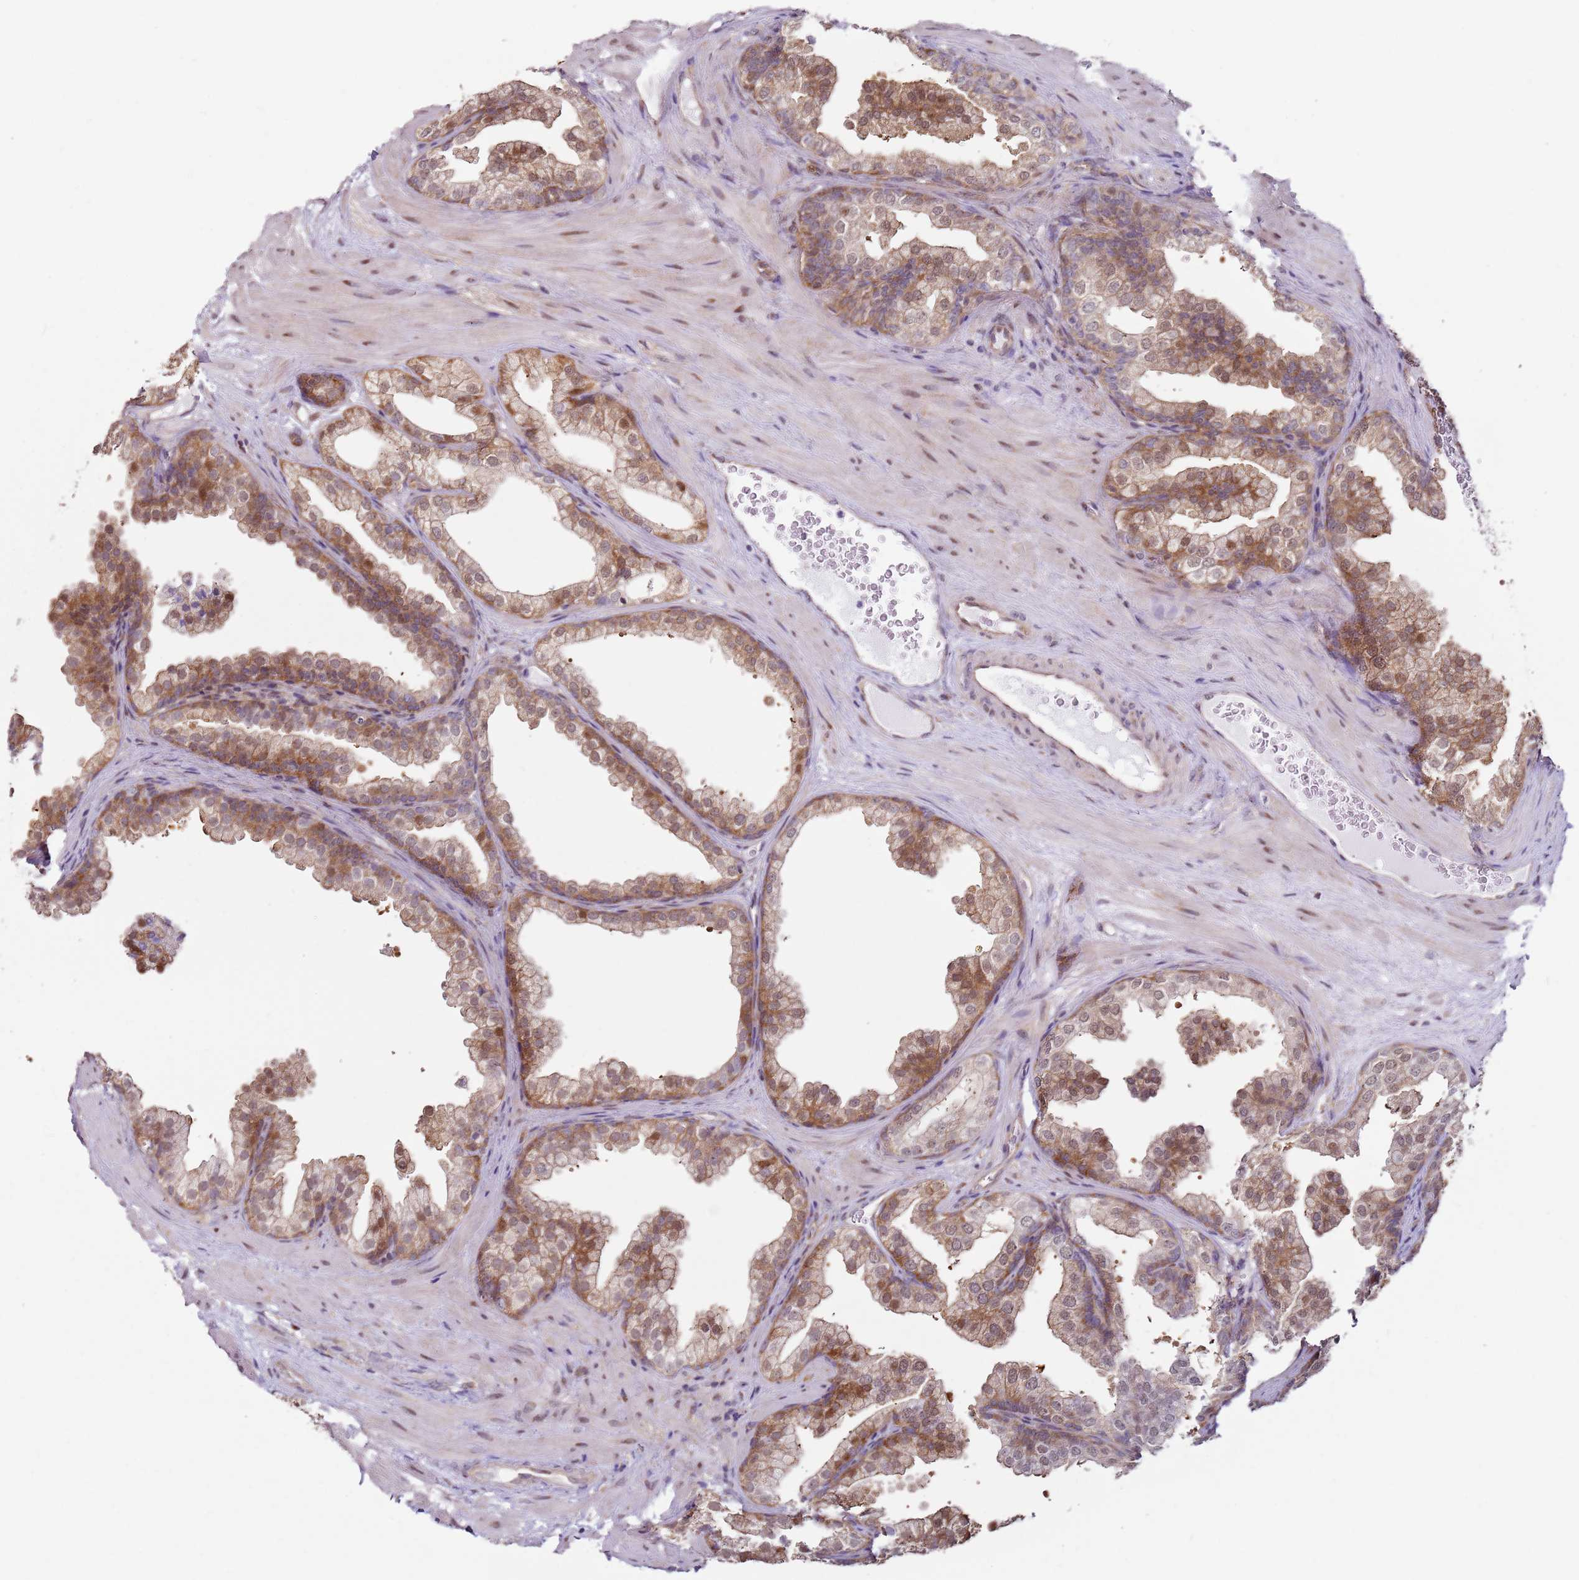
{"staining": {"intensity": "moderate", "quantity": ">75%", "location": "cytoplasmic/membranous,nuclear"}, "tissue": "prostate", "cell_type": "Glandular cells", "image_type": "normal", "snomed": [{"axis": "morphology", "description": "Normal tissue, NOS"}, {"axis": "topography", "description": "Prostate"}], "caption": "Immunohistochemical staining of normal prostate demonstrates medium levels of moderate cytoplasmic/membranous,nuclear positivity in about >75% of glandular cells.", "gene": "PSMD4", "patient": {"sex": "male", "age": 37}}